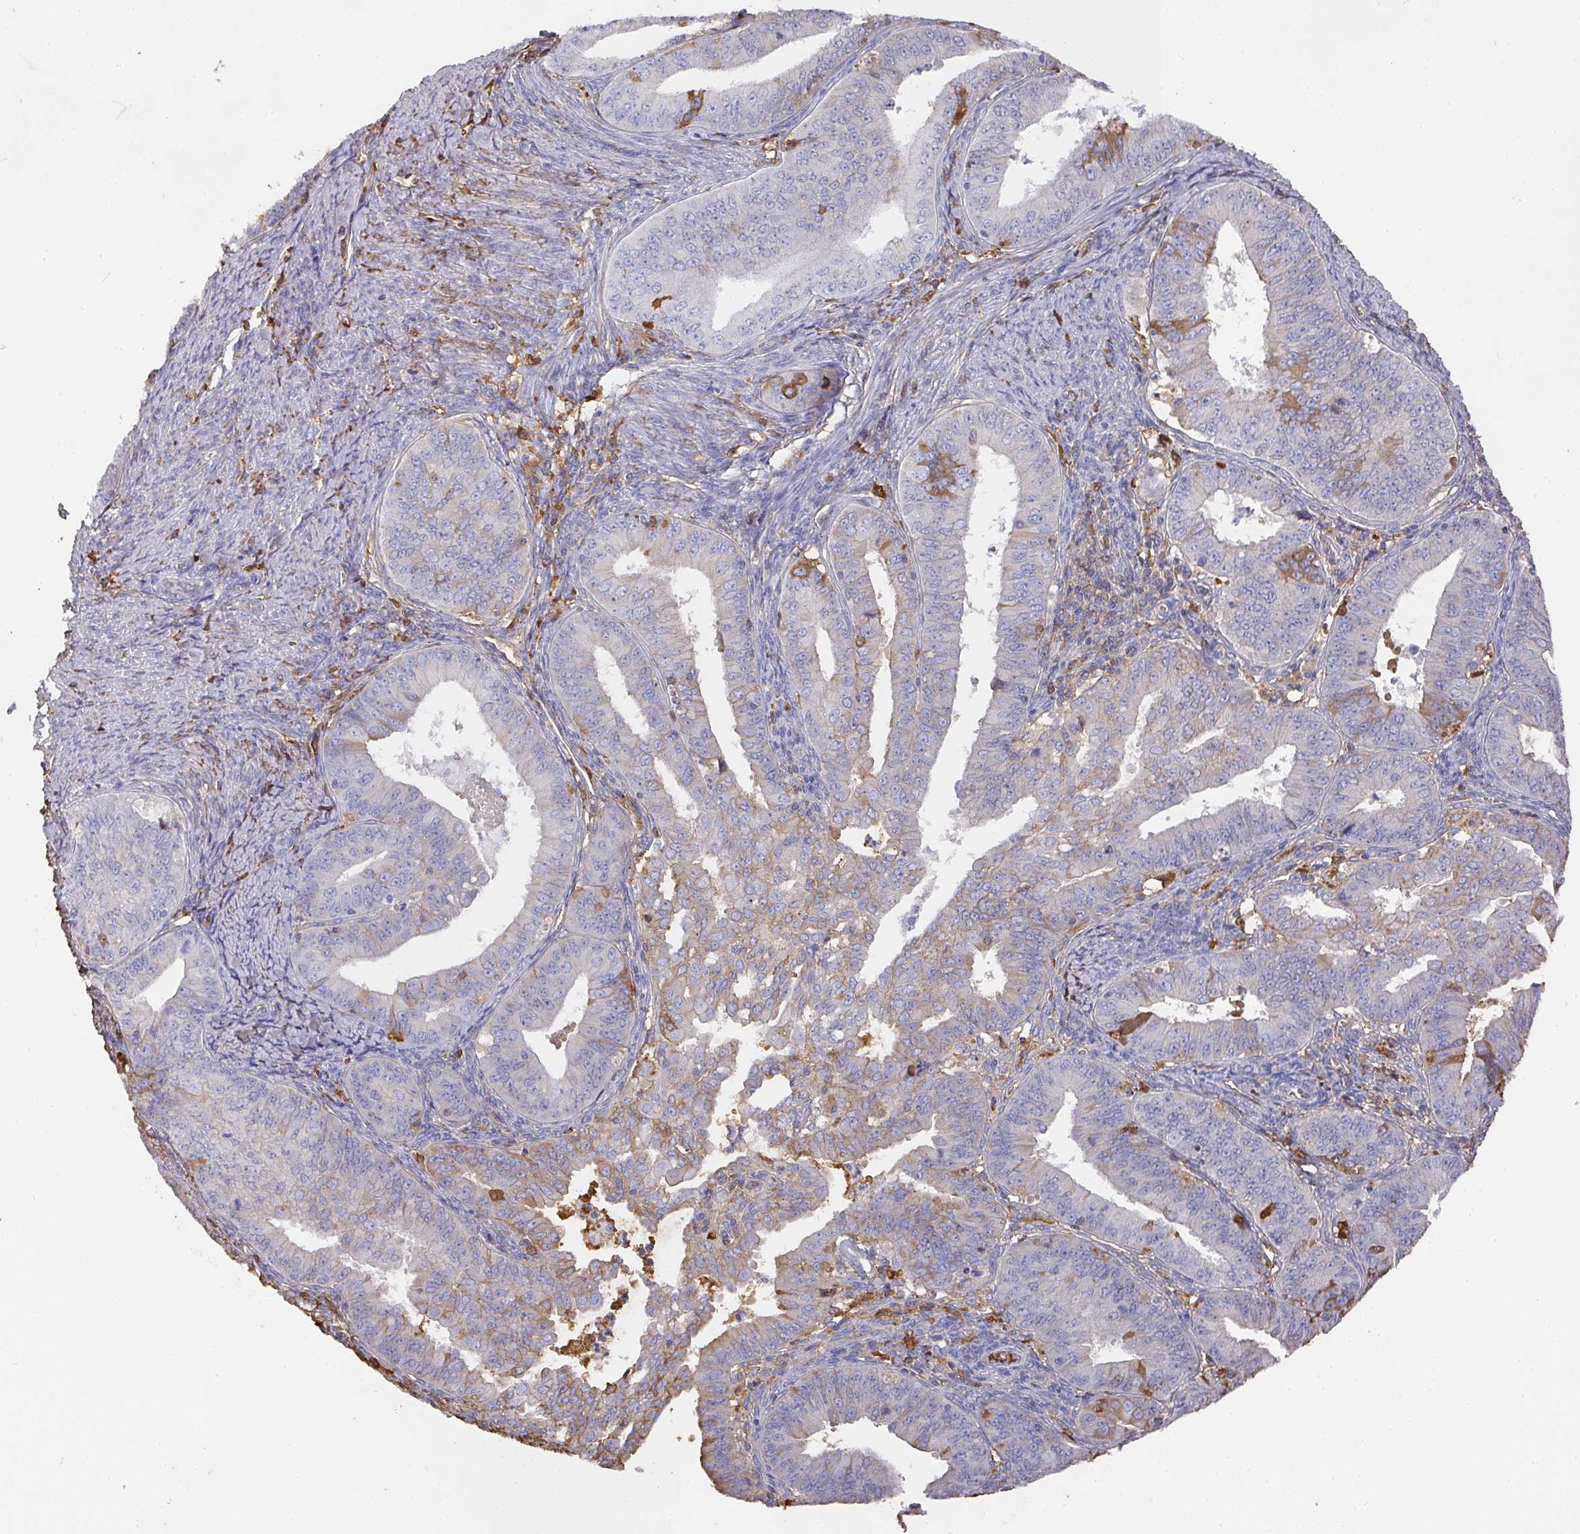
{"staining": {"intensity": "moderate", "quantity": "<25%", "location": "cytoplasmic/membranous"}, "tissue": "endometrial cancer", "cell_type": "Tumor cells", "image_type": "cancer", "snomed": [{"axis": "morphology", "description": "Adenocarcinoma, NOS"}, {"axis": "topography", "description": "Endometrium"}], "caption": "This is a micrograph of IHC staining of endometrial cancer (adenocarcinoma), which shows moderate staining in the cytoplasmic/membranous of tumor cells.", "gene": "ALB", "patient": {"sex": "female", "age": 73}}